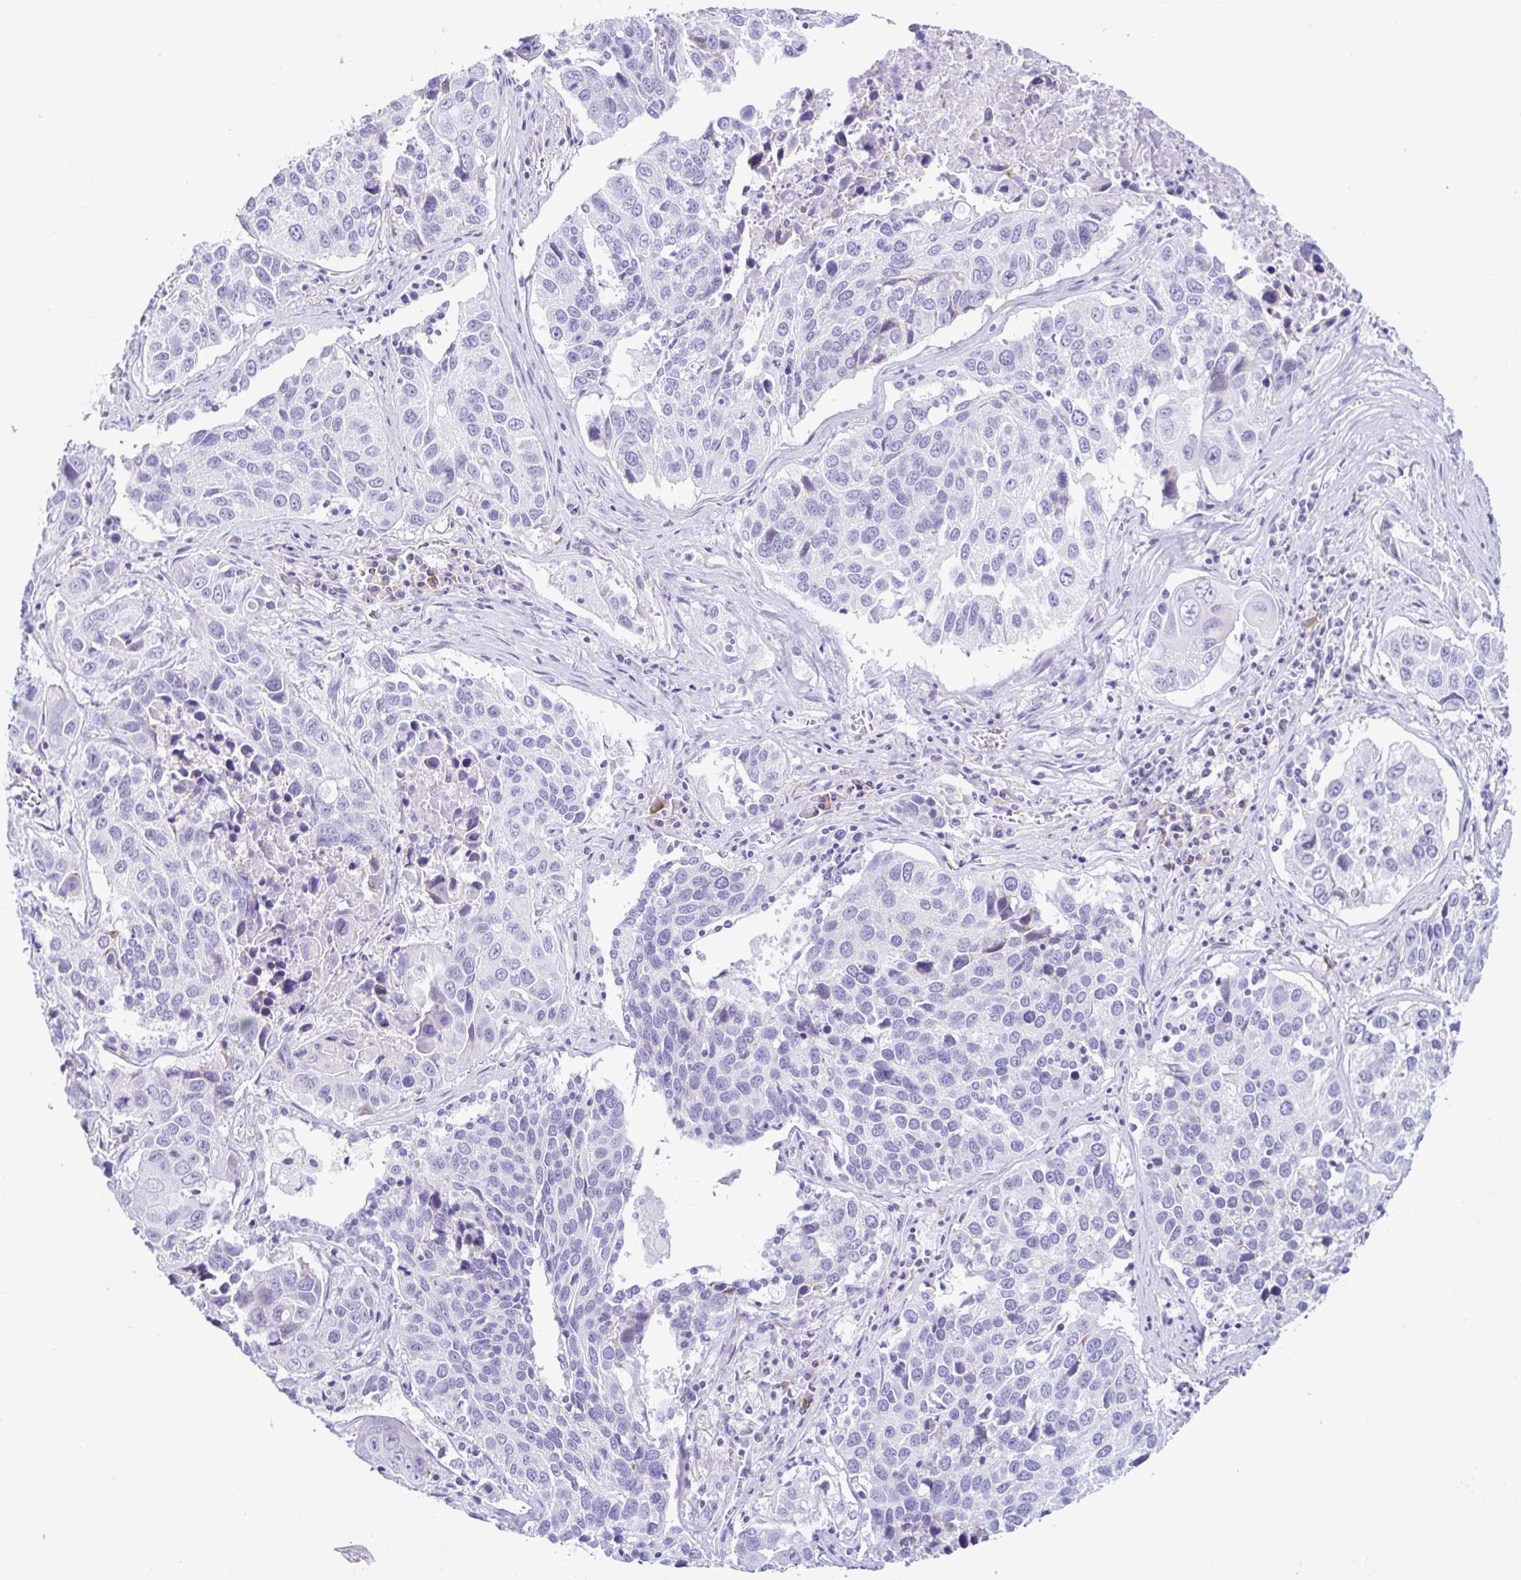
{"staining": {"intensity": "negative", "quantity": "none", "location": "none"}, "tissue": "lung cancer", "cell_type": "Tumor cells", "image_type": "cancer", "snomed": [{"axis": "morphology", "description": "Squamous cell carcinoma, NOS"}, {"axis": "topography", "description": "Lung"}], "caption": "Immunohistochemistry histopathology image of lung cancer stained for a protein (brown), which displays no staining in tumor cells. (Brightfield microscopy of DAB immunohistochemistry (IHC) at high magnification).", "gene": "BEST1", "patient": {"sex": "female", "age": 61}}